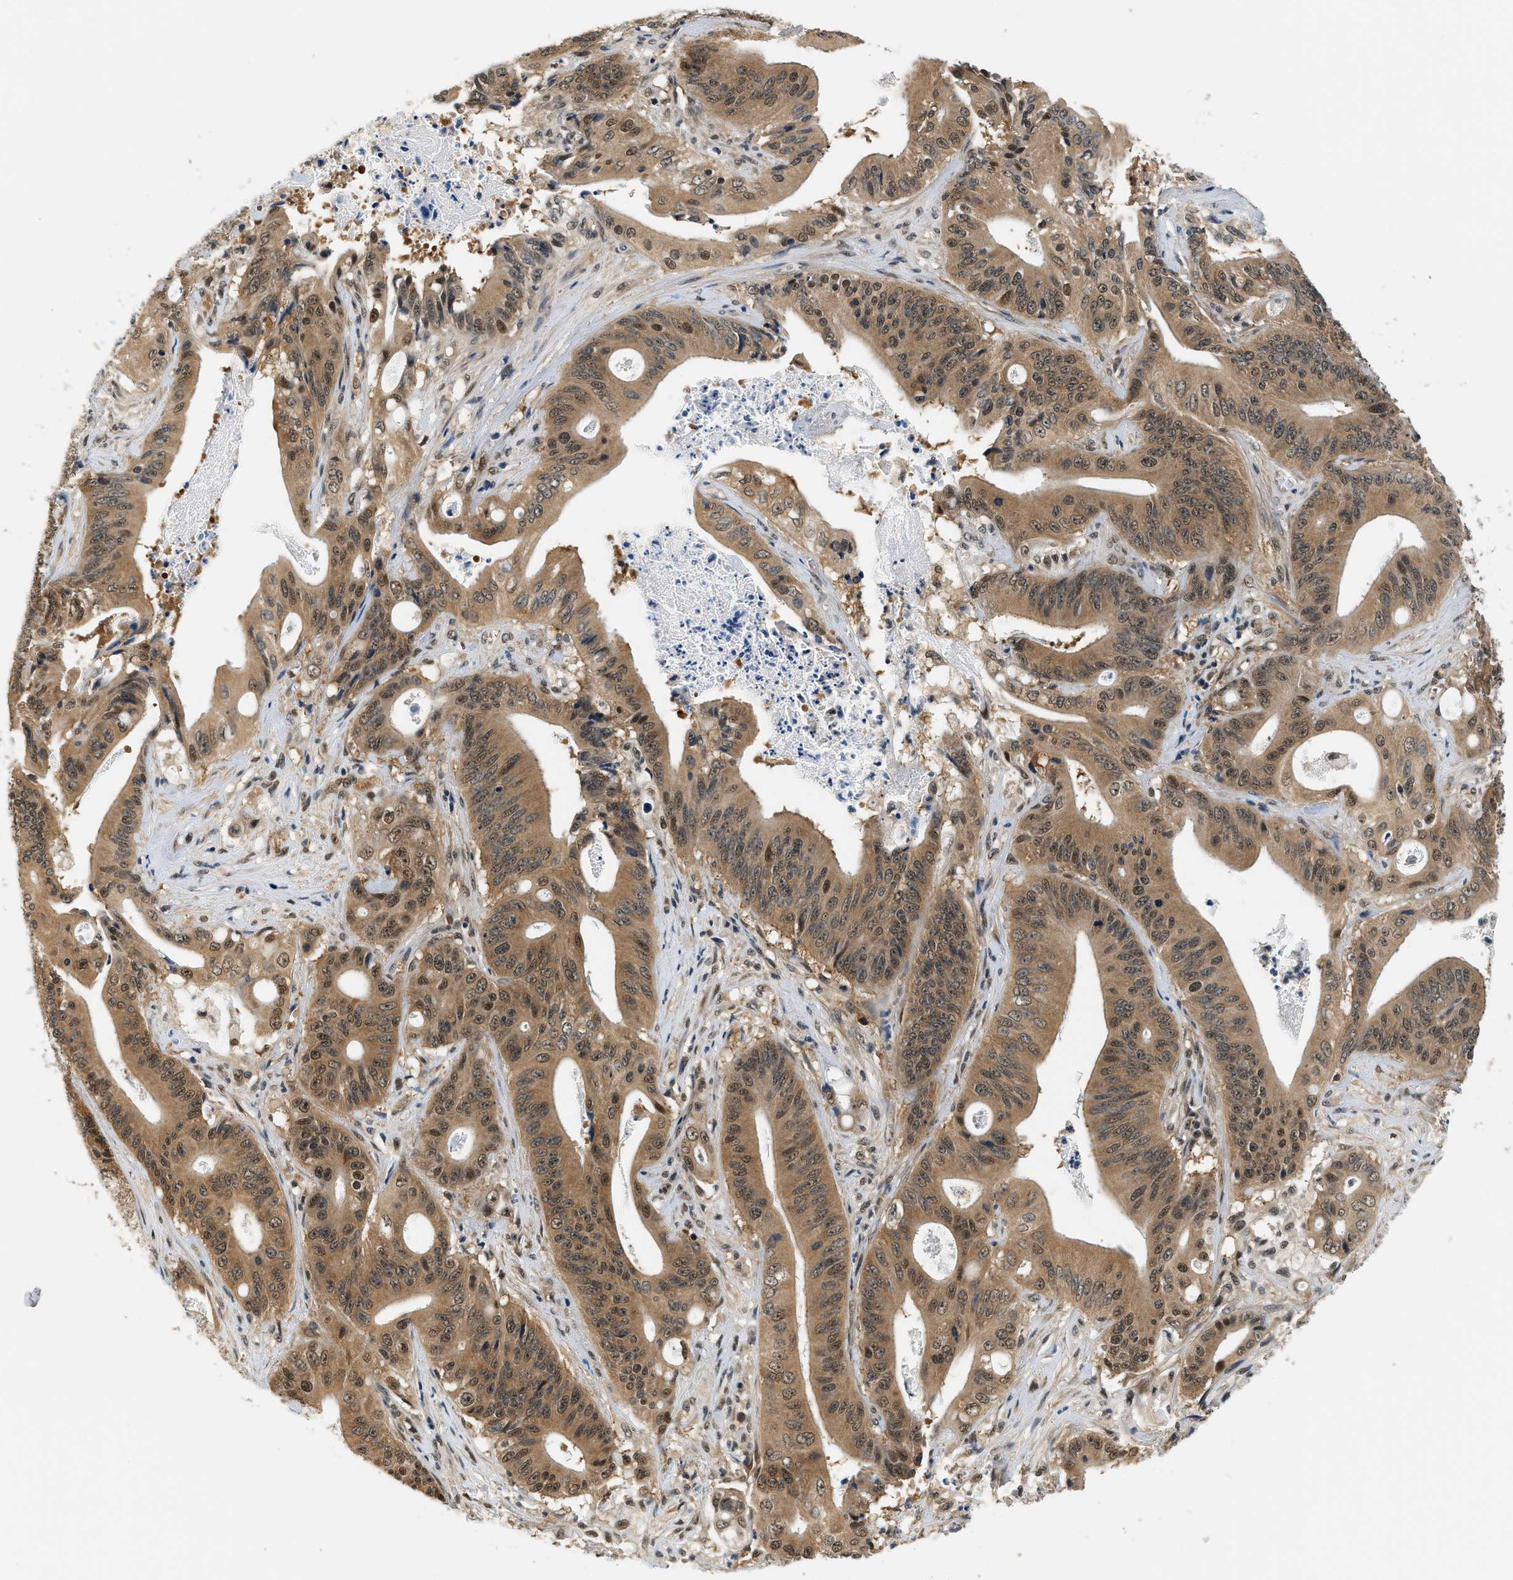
{"staining": {"intensity": "moderate", "quantity": ">75%", "location": "cytoplasmic/membranous"}, "tissue": "pancreatic cancer", "cell_type": "Tumor cells", "image_type": "cancer", "snomed": [{"axis": "morphology", "description": "Normal tissue, NOS"}, {"axis": "topography", "description": "Lymph node"}], "caption": "This is an image of IHC staining of pancreatic cancer, which shows moderate staining in the cytoplasmic/membranous of tumor cells.", "gene": "PSMD3", "patient": {"sex": "male", "age": 62}}